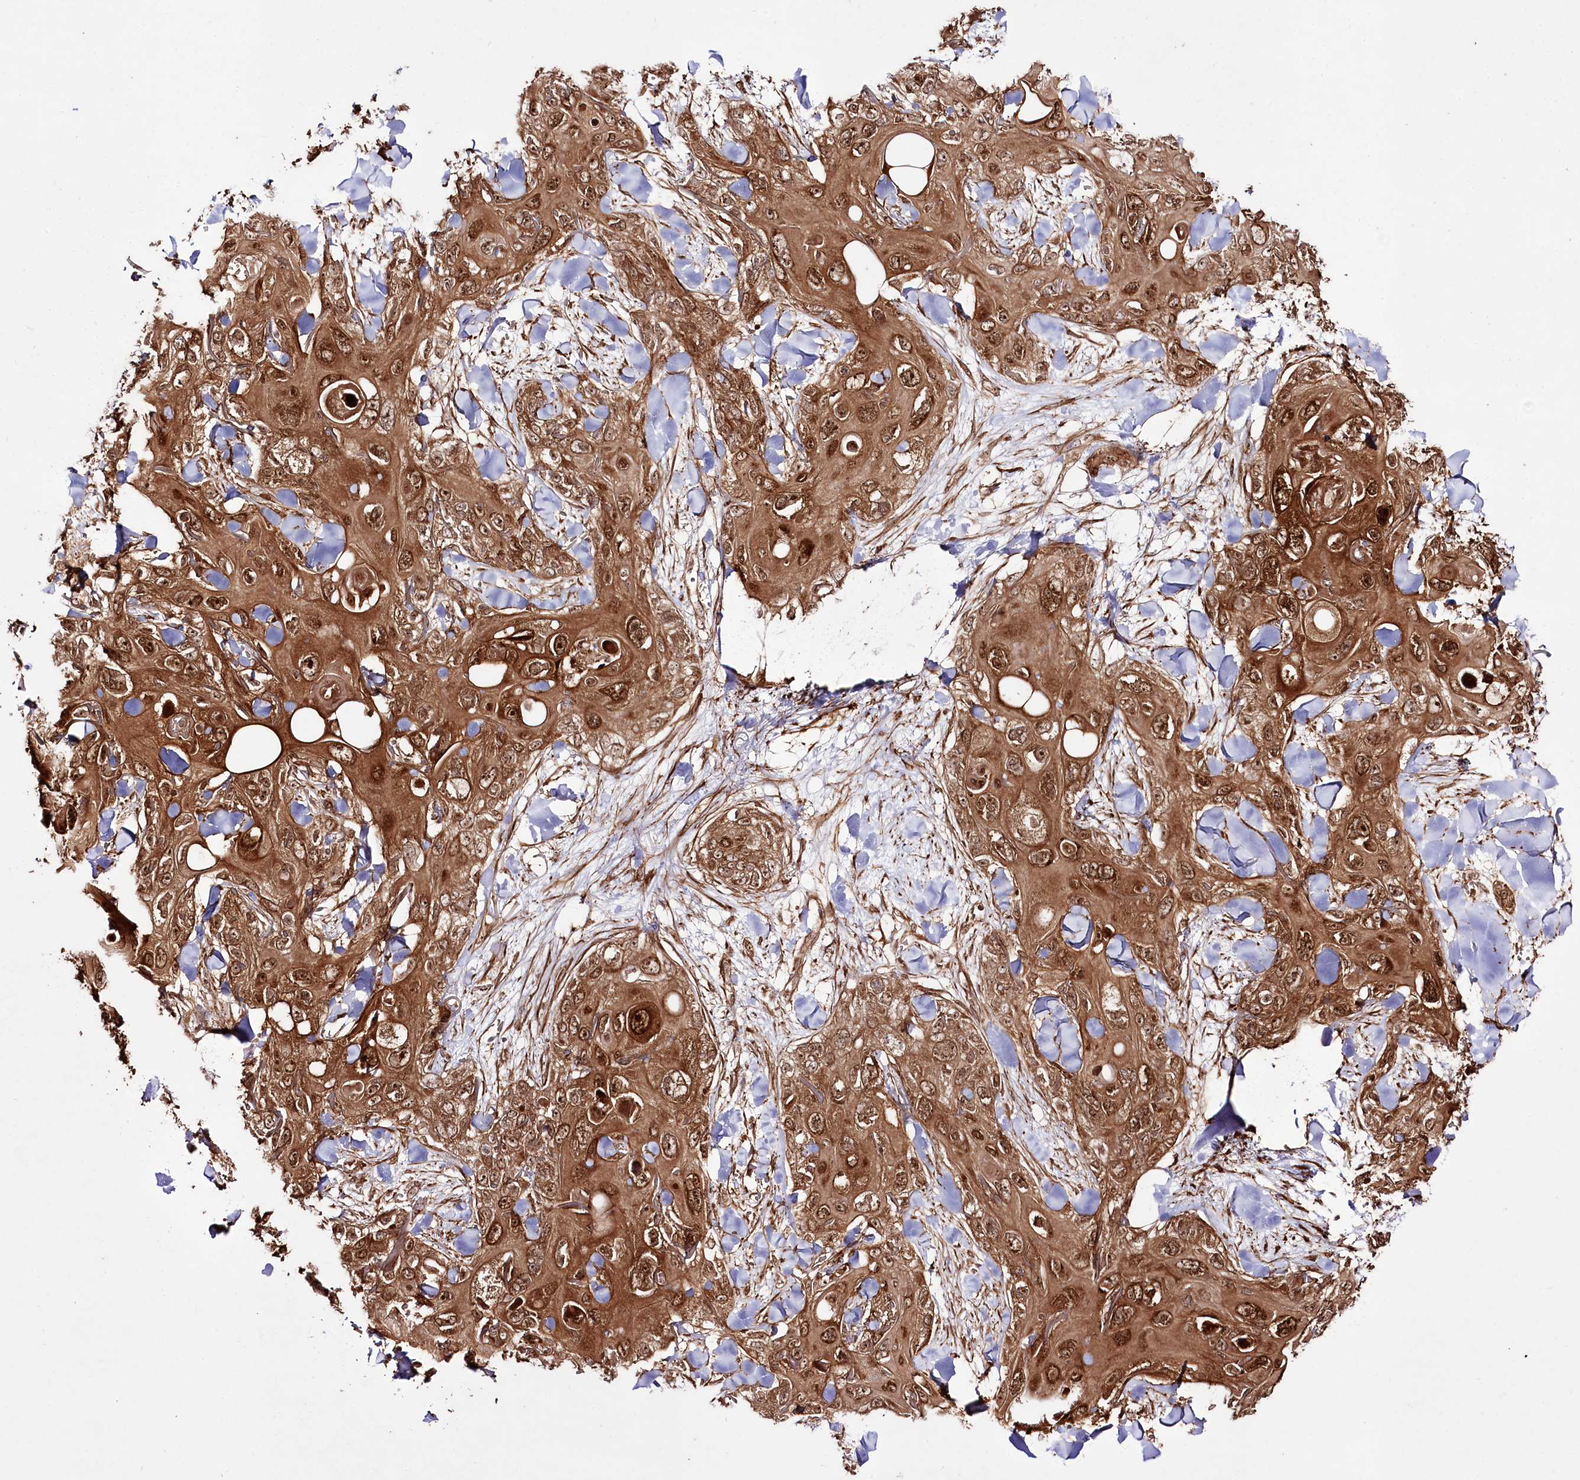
{"staining": {"intensity": "strong", "quantity": ">75%", "location": "cytoplasmic/membranous,nuclear"}, "tissue": "skin cancer", "cell_type": "Tumor cells", "image_type": "cancer", "snomed": [{"axis": "morphology", "description": "Normal tissue, NOS"}, {"axis": "morphology", "description": "Squamous cell carcinoma, NOS"}, {"axis": "topography", "description": "Skin"}], "caption": "Immunohistochemistry (IHC) of human squamous cell carcinoma (skin) demonstrates high levels of strong cytoplasmic/membranous and nuclear staining in about >75% of tumor cells. (DAB (3,3'-diaminobenzidine) IHC with brightfield microscopy, high magnification).", "gene": "REXO2", "patient": {"sex": "male", "age": 72}}